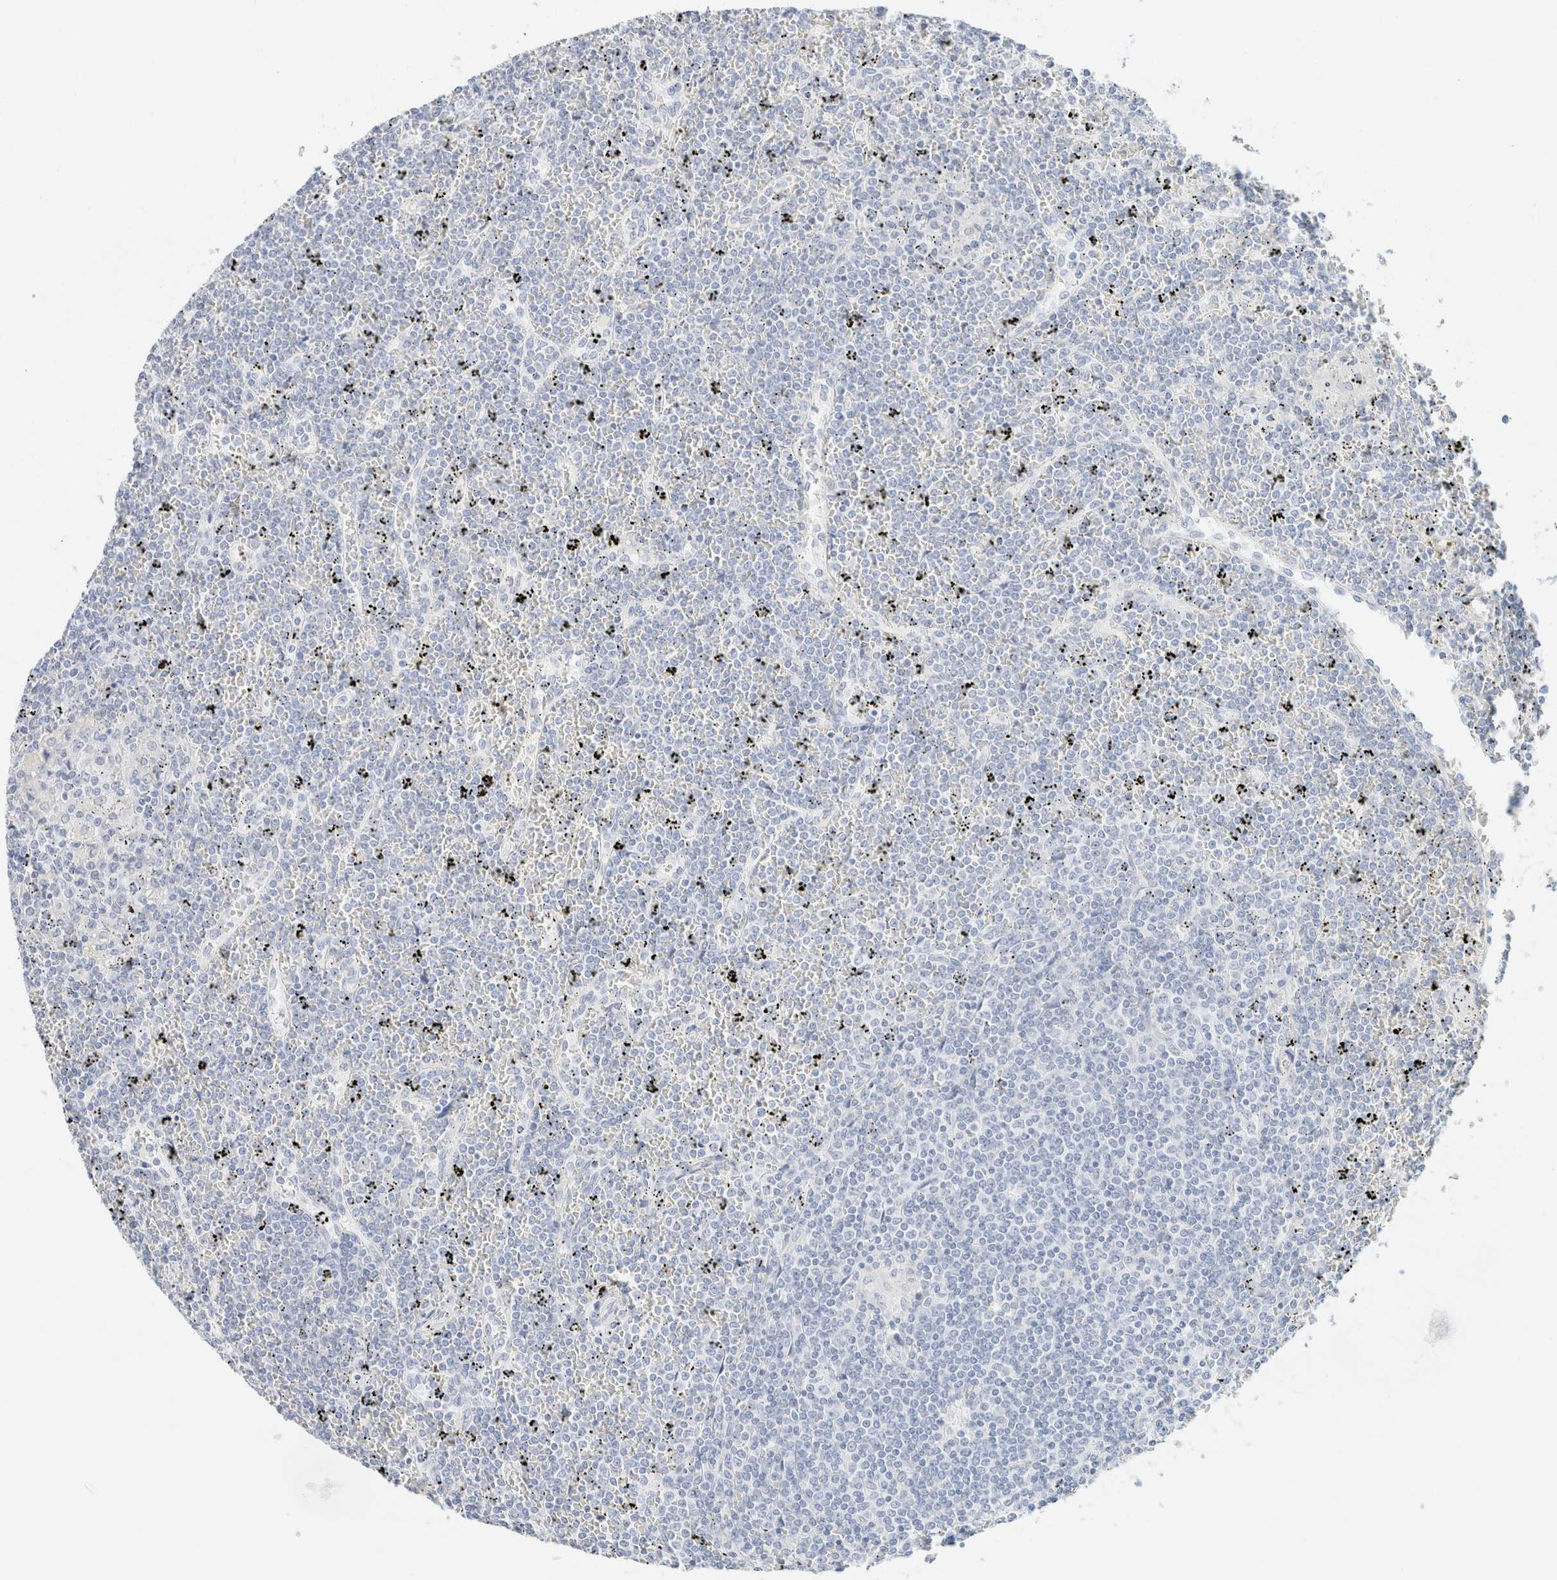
{"staining": {"intensity": "negative", "quantity": "none", "location": "none"}, "tissue": "lymphoma", "cell_type": "Tumor cells", "image_type": "cancer", "snomed": [{"axis": "morphology", "description": "Malignant lymphoma, non-Hodgkin's type, Low grade"}, {"axis": "topography", "description": "Spleen"}], "caption": "This is an IHC image of lymphoma. There is no expression in tumor cells.", "gene": "KRT20", "patient": {"sex": "female", "age": 19}}